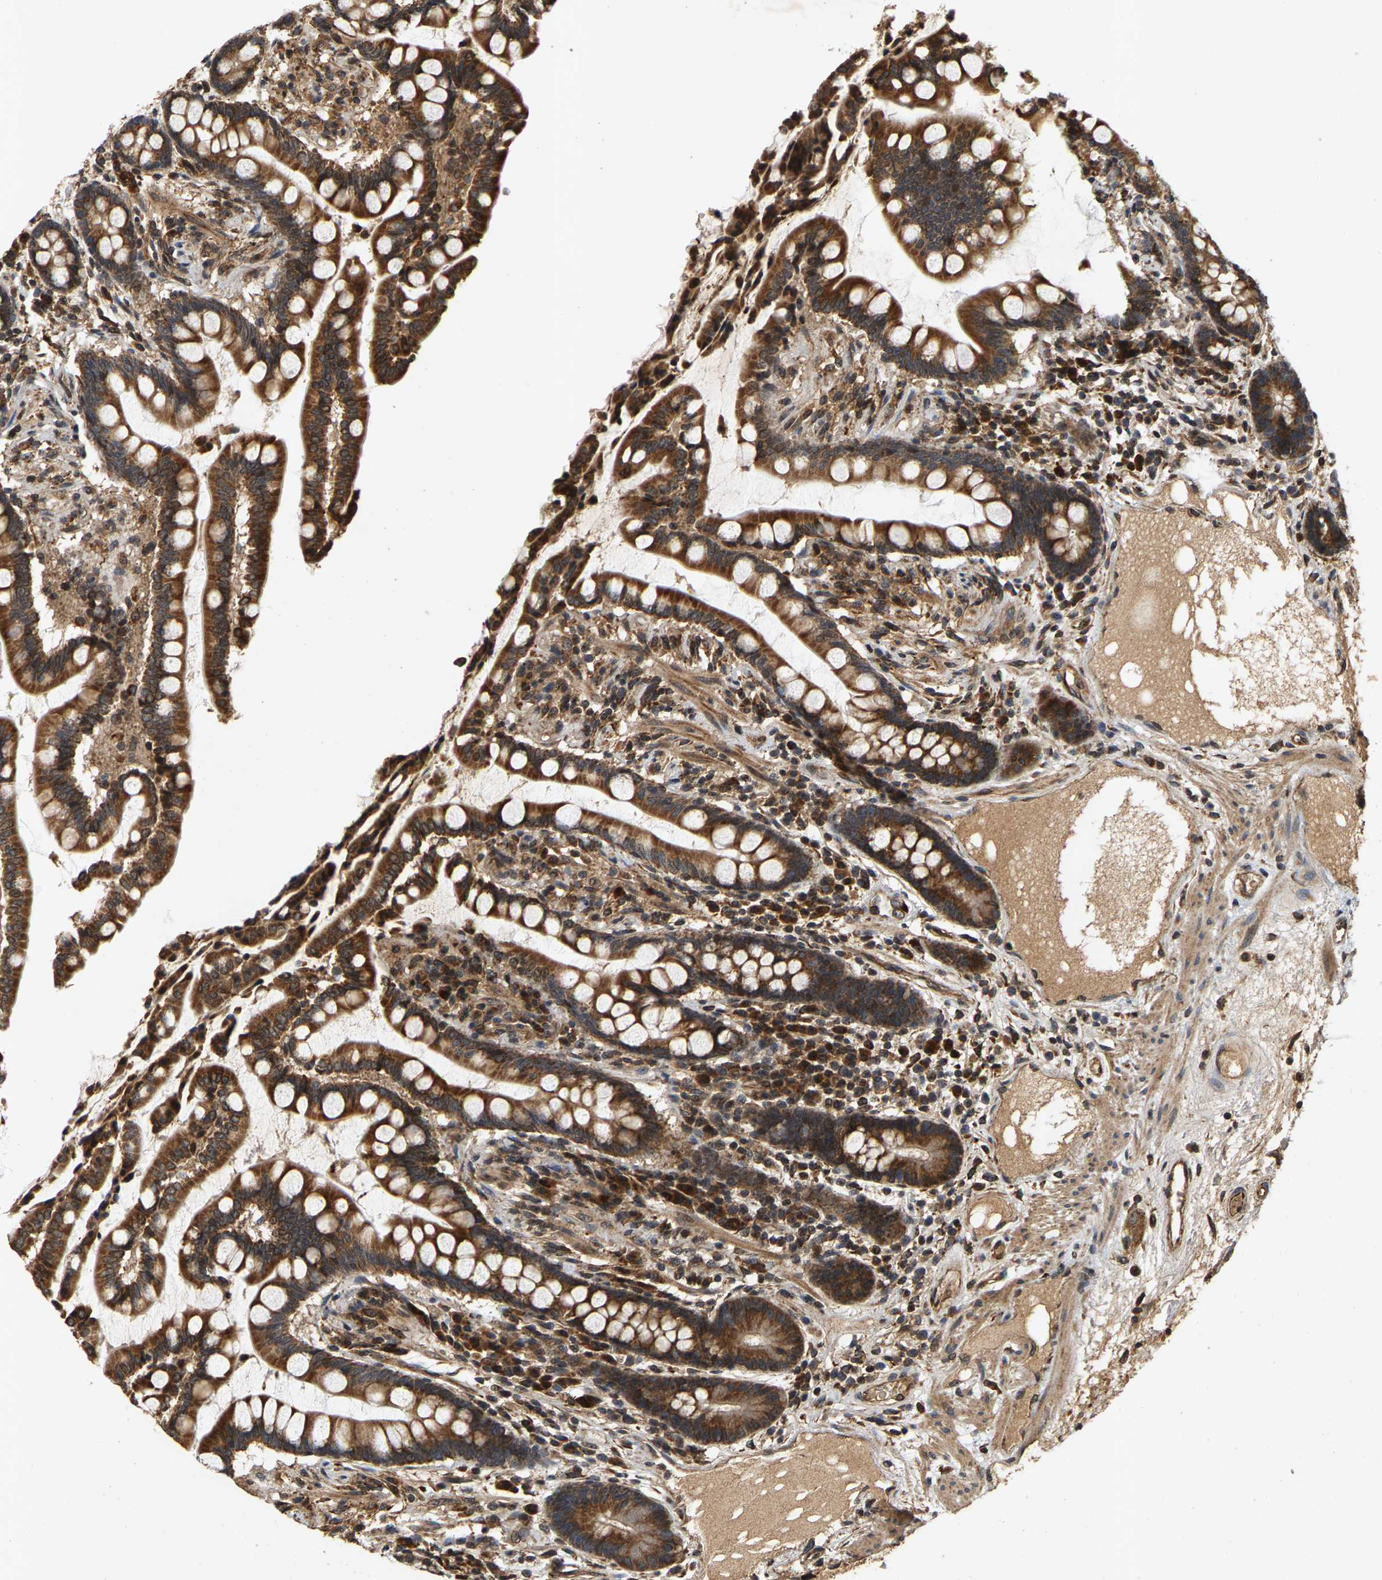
{"staining": {"intensity": "strong", "quantity": ">75%", "location": "cytoplasmic/membranous"}, "tissue": "colon", "cell_type": "Endothelial cells", "image_type": "normal", "snomed": [{"axis": "morphology", "description": "Normal tissue, NOS"}, {"axis": "topography", "description": "Colon"}], "caption": "Benign colon demonstrates strong cytoplasmic/membranous staining in about >75% of endothelial cells.", "gene": "CIDEC", "patient": {"sex": "male", "age": 73}}